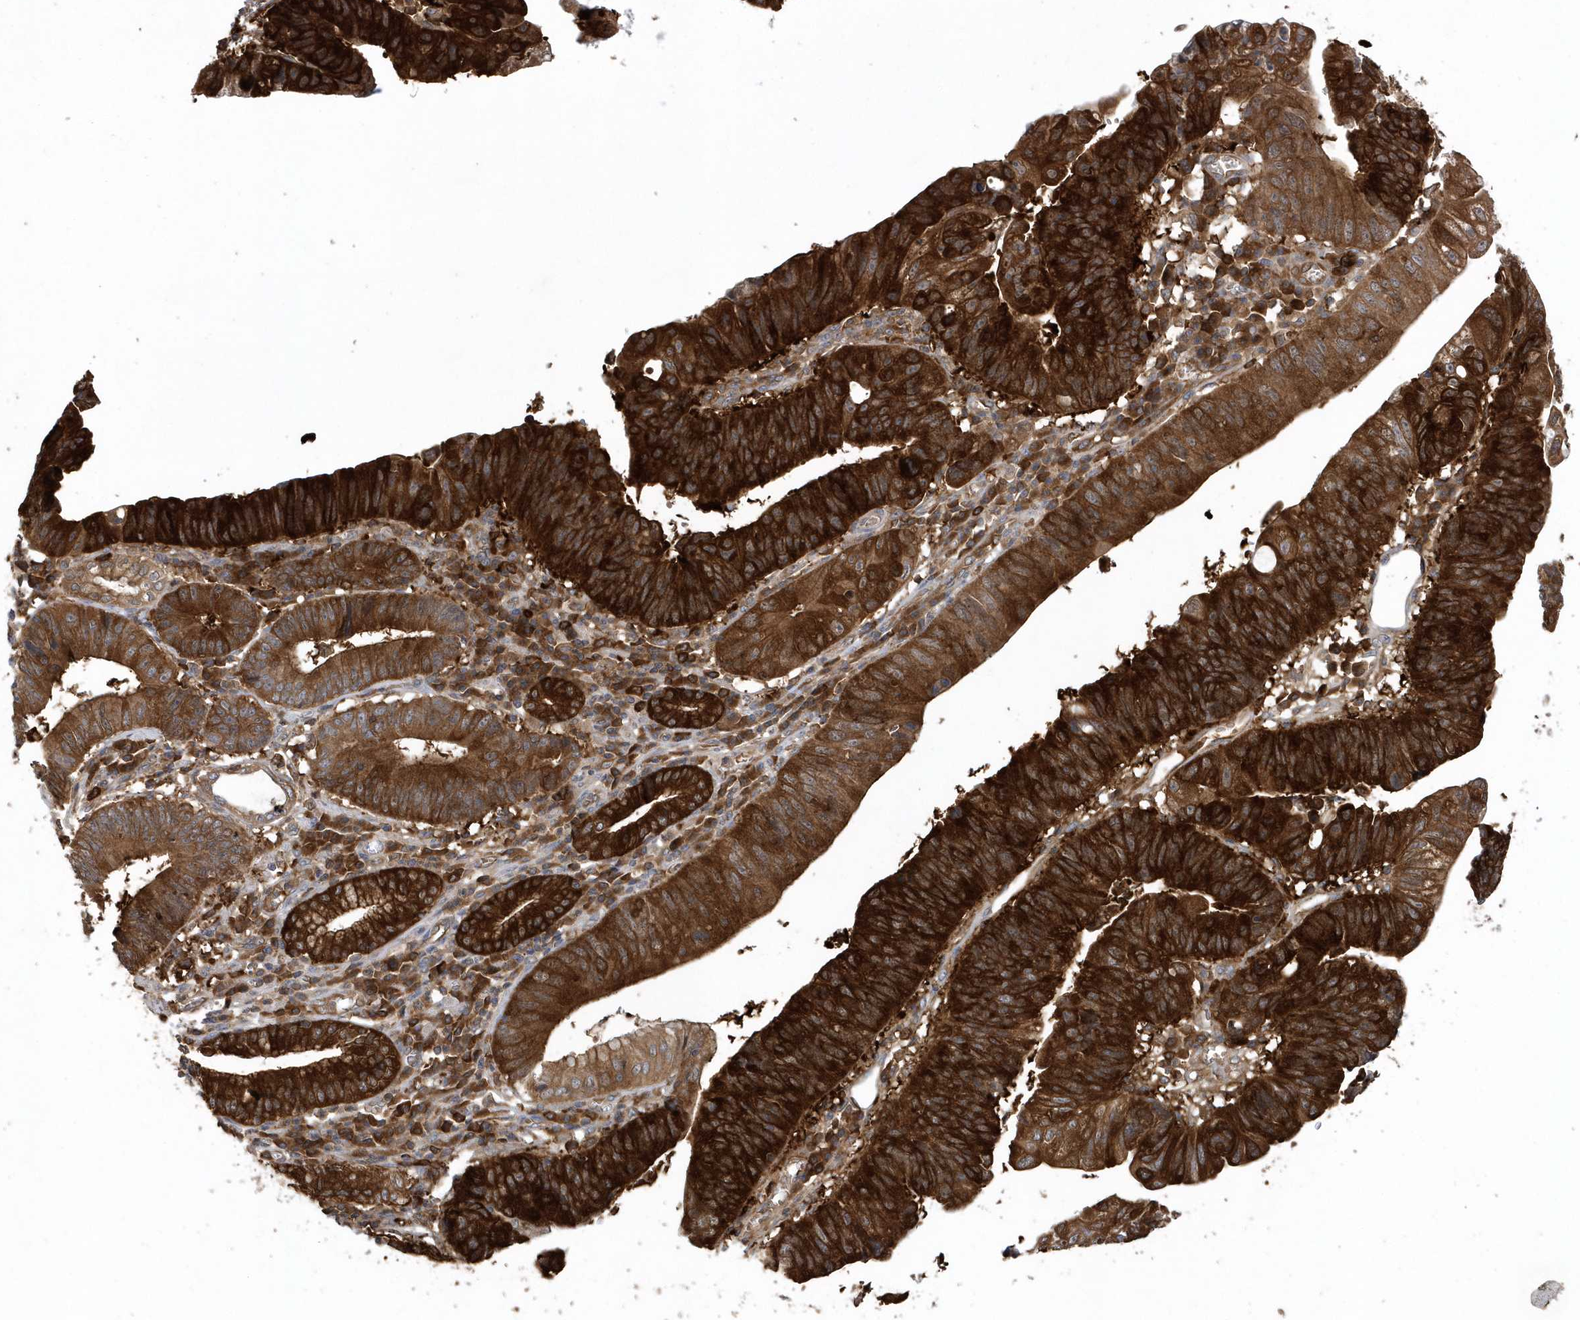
{"staining": {"intensity": "strong", "quantity": ">75%", "location": "cytoplasmic/membranous"}, "tissue": "stomach cancer", "cell_type": "Tumor cells", "image_type": "cancer", "snomed": [{"axis": "morphology", "description": "Adenocarcinoma, NOS"}, {"axis": "topography", "description": "Stomach"}], "caption": "About >75% of tumor cells in human stomach cancer reveal strong cytoplasmic/membranous protein positivity as visualized by brown immunohistochemical staining.", "gene": "PAICS", "patient": {"sex": "male", "age": 59}}